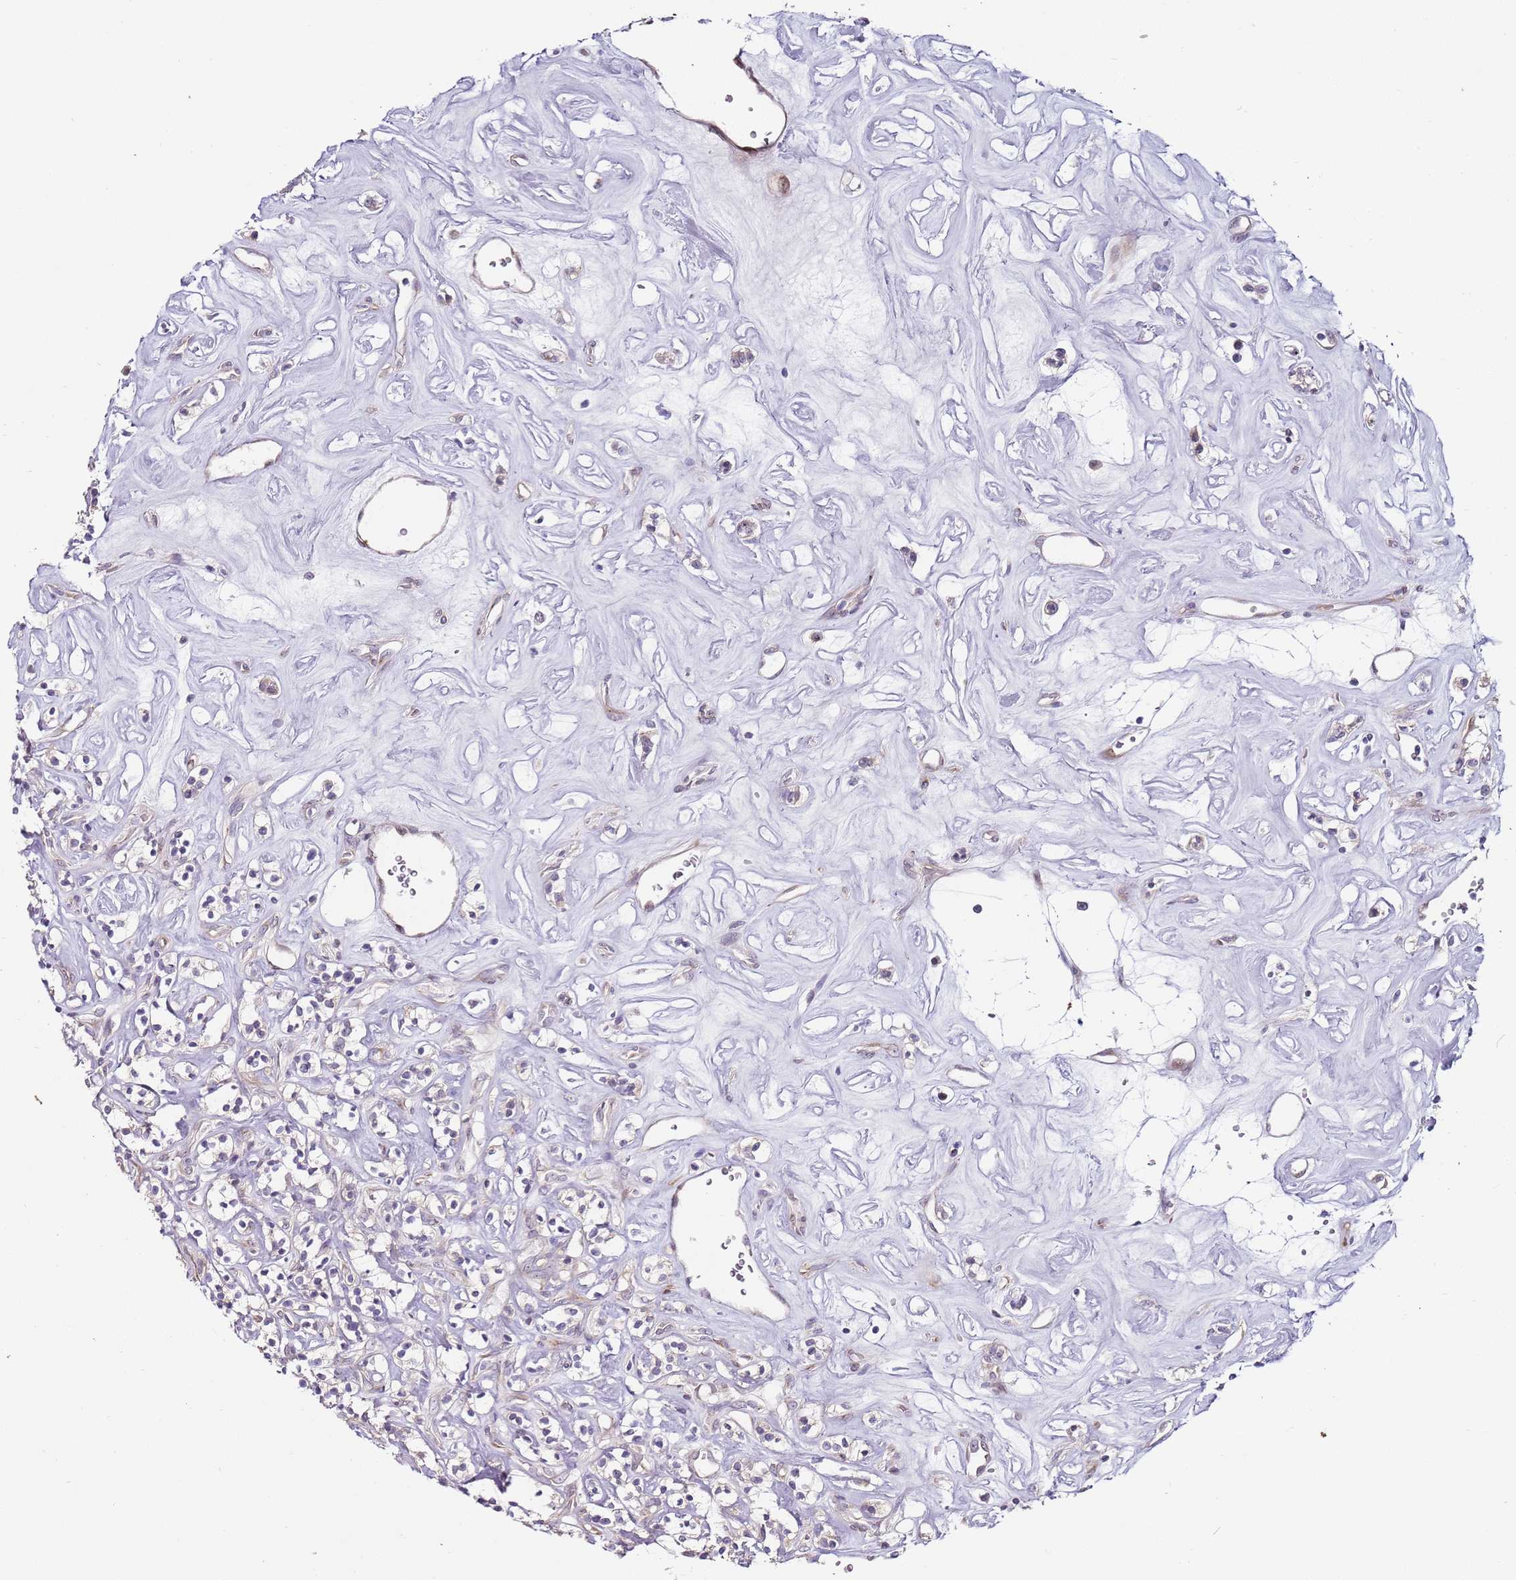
{"staining": {"intensity": "negative", "quantity": "none", "location": "none"}, "tissue": "renal cancer", "cell_type": "Tumor cells", "image_type": "cancer", "snomed": [{"axis": "morphology", "description": "Adenocarcinoma, NOS"}, {"axis": "topography", "description": "Kidney"}], "caption": "Immunohistochemistry image of neoplastic tissue: renal cancer stained with DAB (3,3'-diaminobenzidine) reveals no significant protein staining in tumor cells.", "gene": "TBC1D9", "patient": {"sex": "male", "age": 77}}